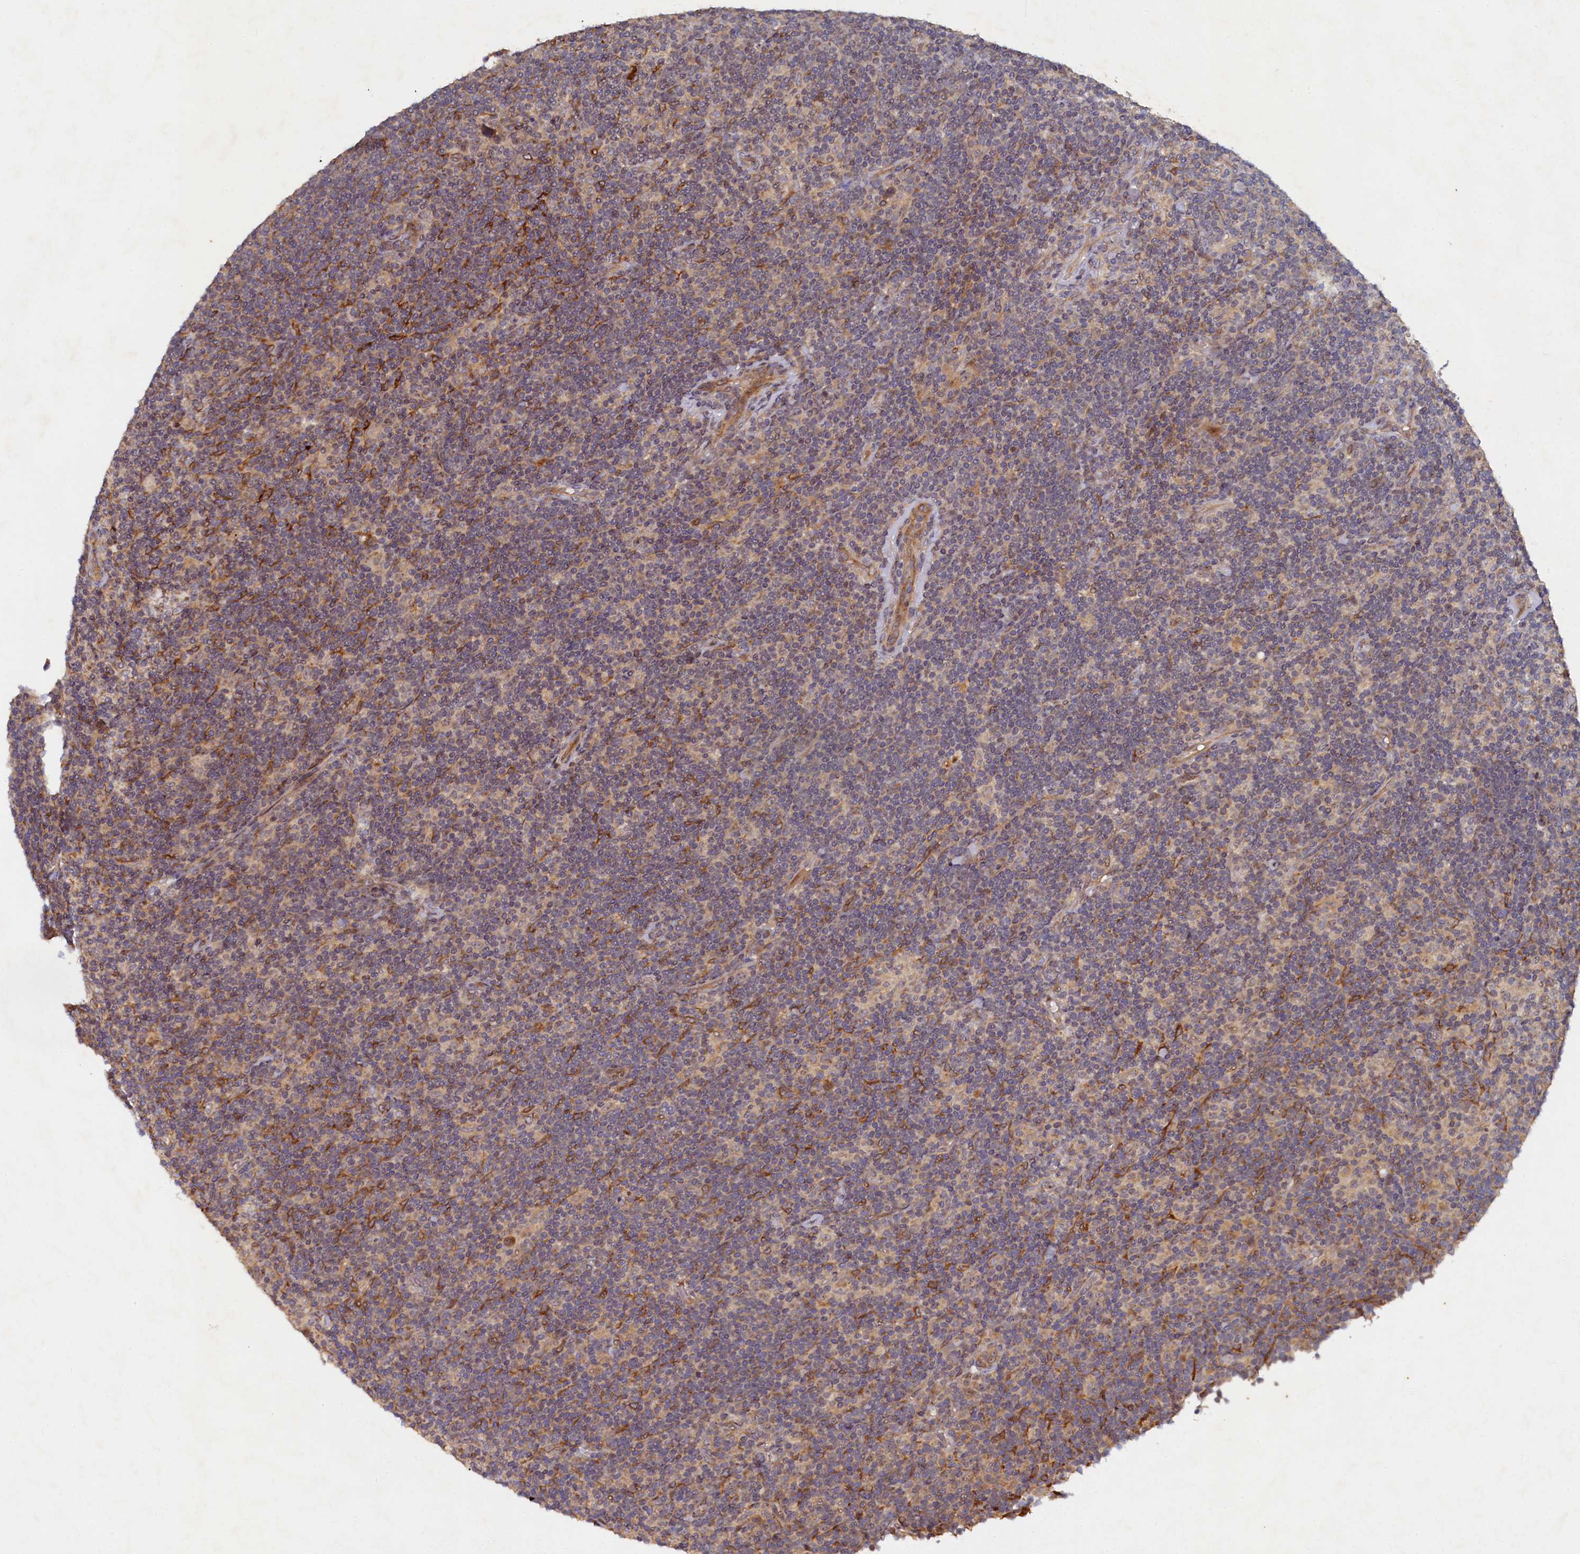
{"staining": {"intensity": "weak", "quantity": "<25%", "location": "cytoplasmic/membranous"}, "tissue": "lymphoma", "cell_type": "Tumor cells", "image_type": "cancer", "snomed": [{"axis": "morphology", "description": "Hodgkin's disease, NOS"}, {"axis": "topography", "description": "Lymph node"}], "caption": "High magnification brightfield microscopy of Hodgkin's disease stained with DAB (brown) and counterstained with hematoxylin (blue): tumor cells show no significant expression.", "gene": "CEP20", "patient": {"sex": "female", "age": 57}}